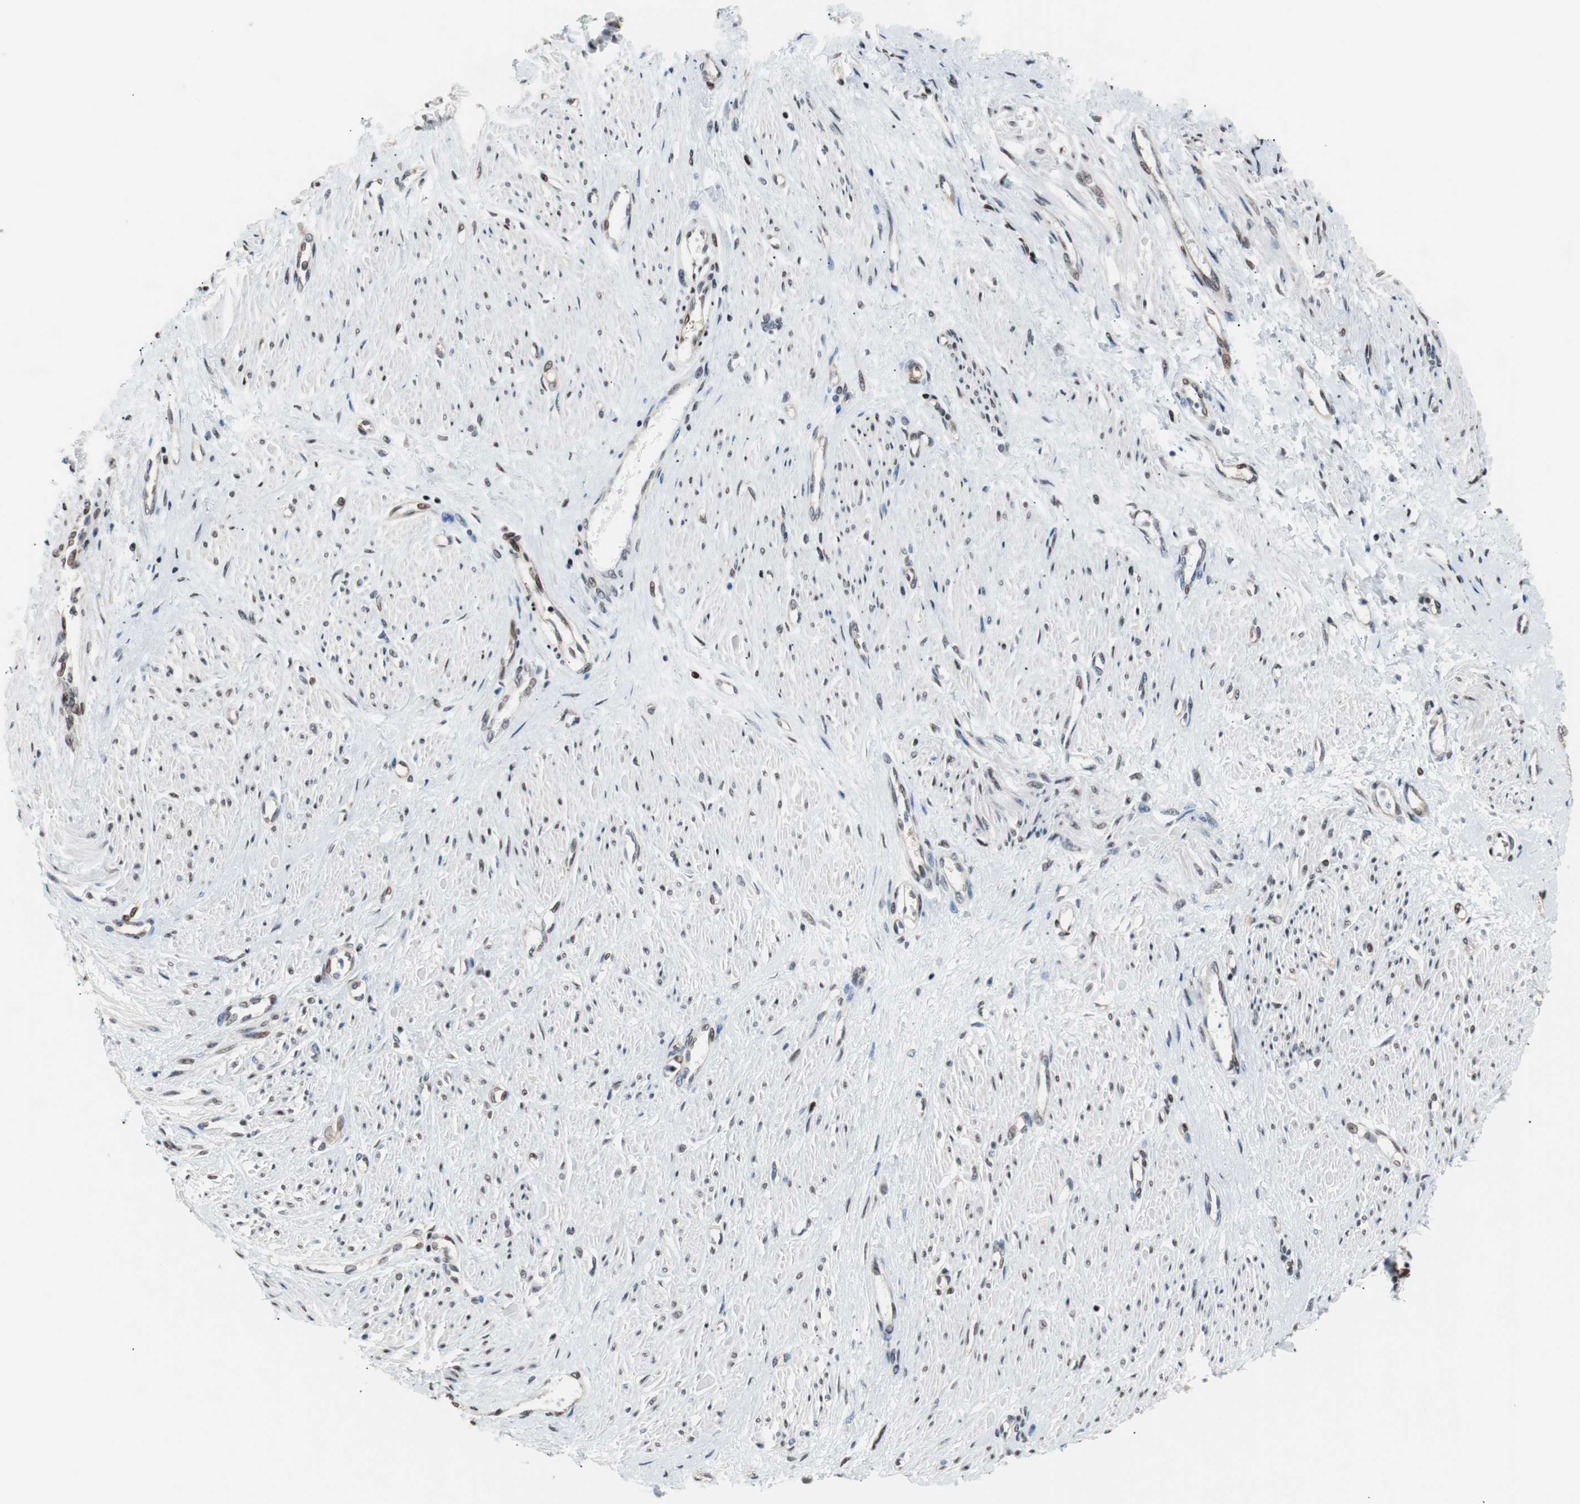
{"staining": {"intensity": "moderate", "quantity": "25%-75%", "location": "nuclear"}, "tissue": "smooth muscle", "cell_type": "Smooth muscle cells", "image_type": "normal", "snomed": [{"axis": "morphology", "description": "Normal tissue, NOS"}, {"axis": "topography", "description": "Smooth muscle"}, {"axis": "topography", "description": "Uterus"}], "caption": "Protein expression analysis of unremarkable smooth muscle shows moderate nuclear expression in about 25%-75% of smooth muscle cells.", "gene": "POGZ", "patient": {"sex": "female", "age": 39}}